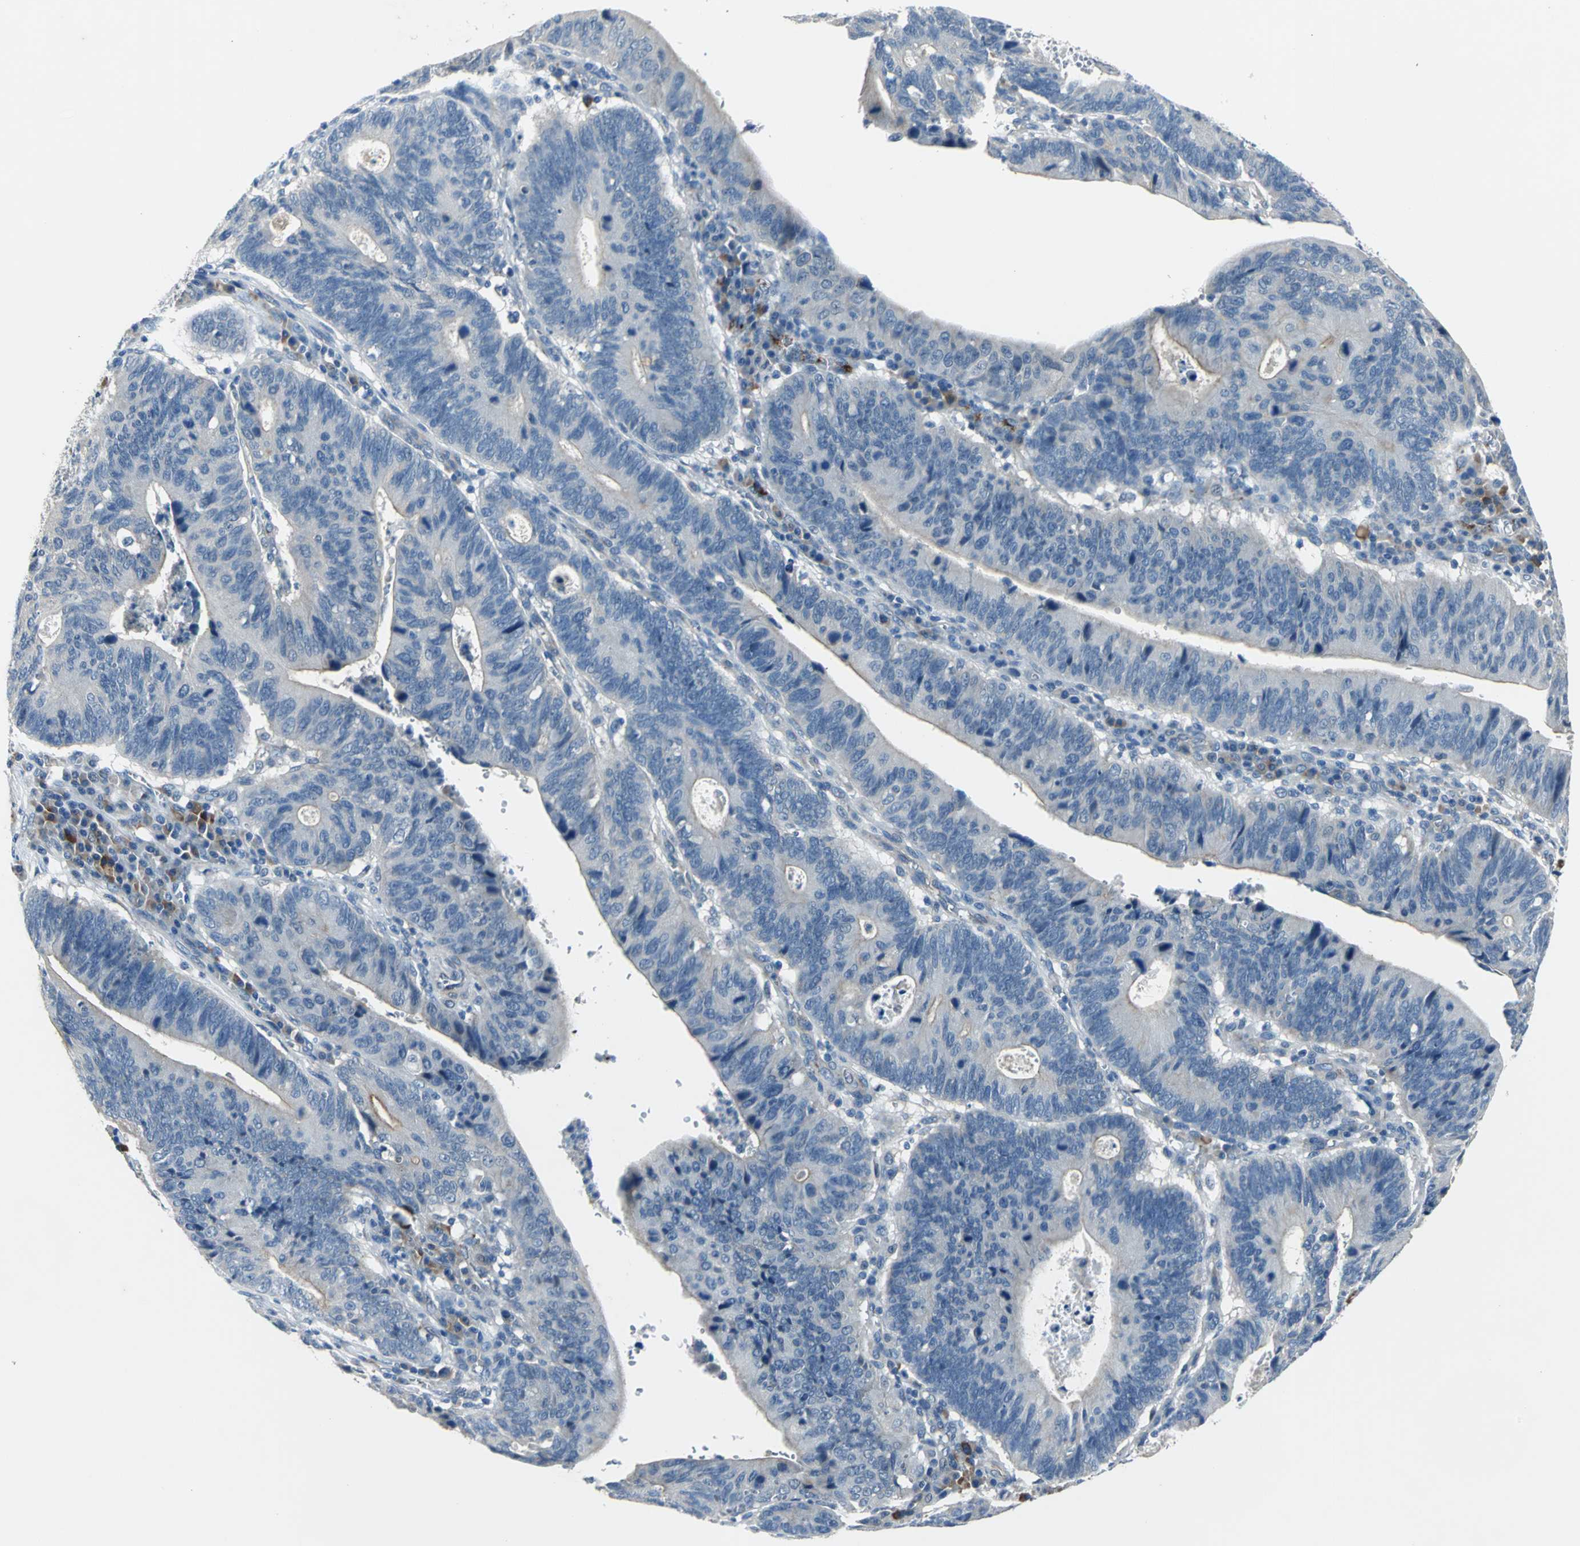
{"staining": {"intensity": "weak", "quantity": "<25%", "location": "cytoplasmic/membranous"}, "tissue": "stomach cancer", "cell_type": "Tumor cells", "image_type": "cancer", "snomed": [{"axis": "morphology", "description": "Adenocarcinoma, NOS"}, {"axis": "topography", "description": "Stomach"}], "caption": "DAB (3,3'-diaminobenzidine) immunohistochemical staining of stomach cancer demonstrates no significant expression in tumor cells.", "gene": "SELP", "patient": {"sex": "male", "age": 59}}